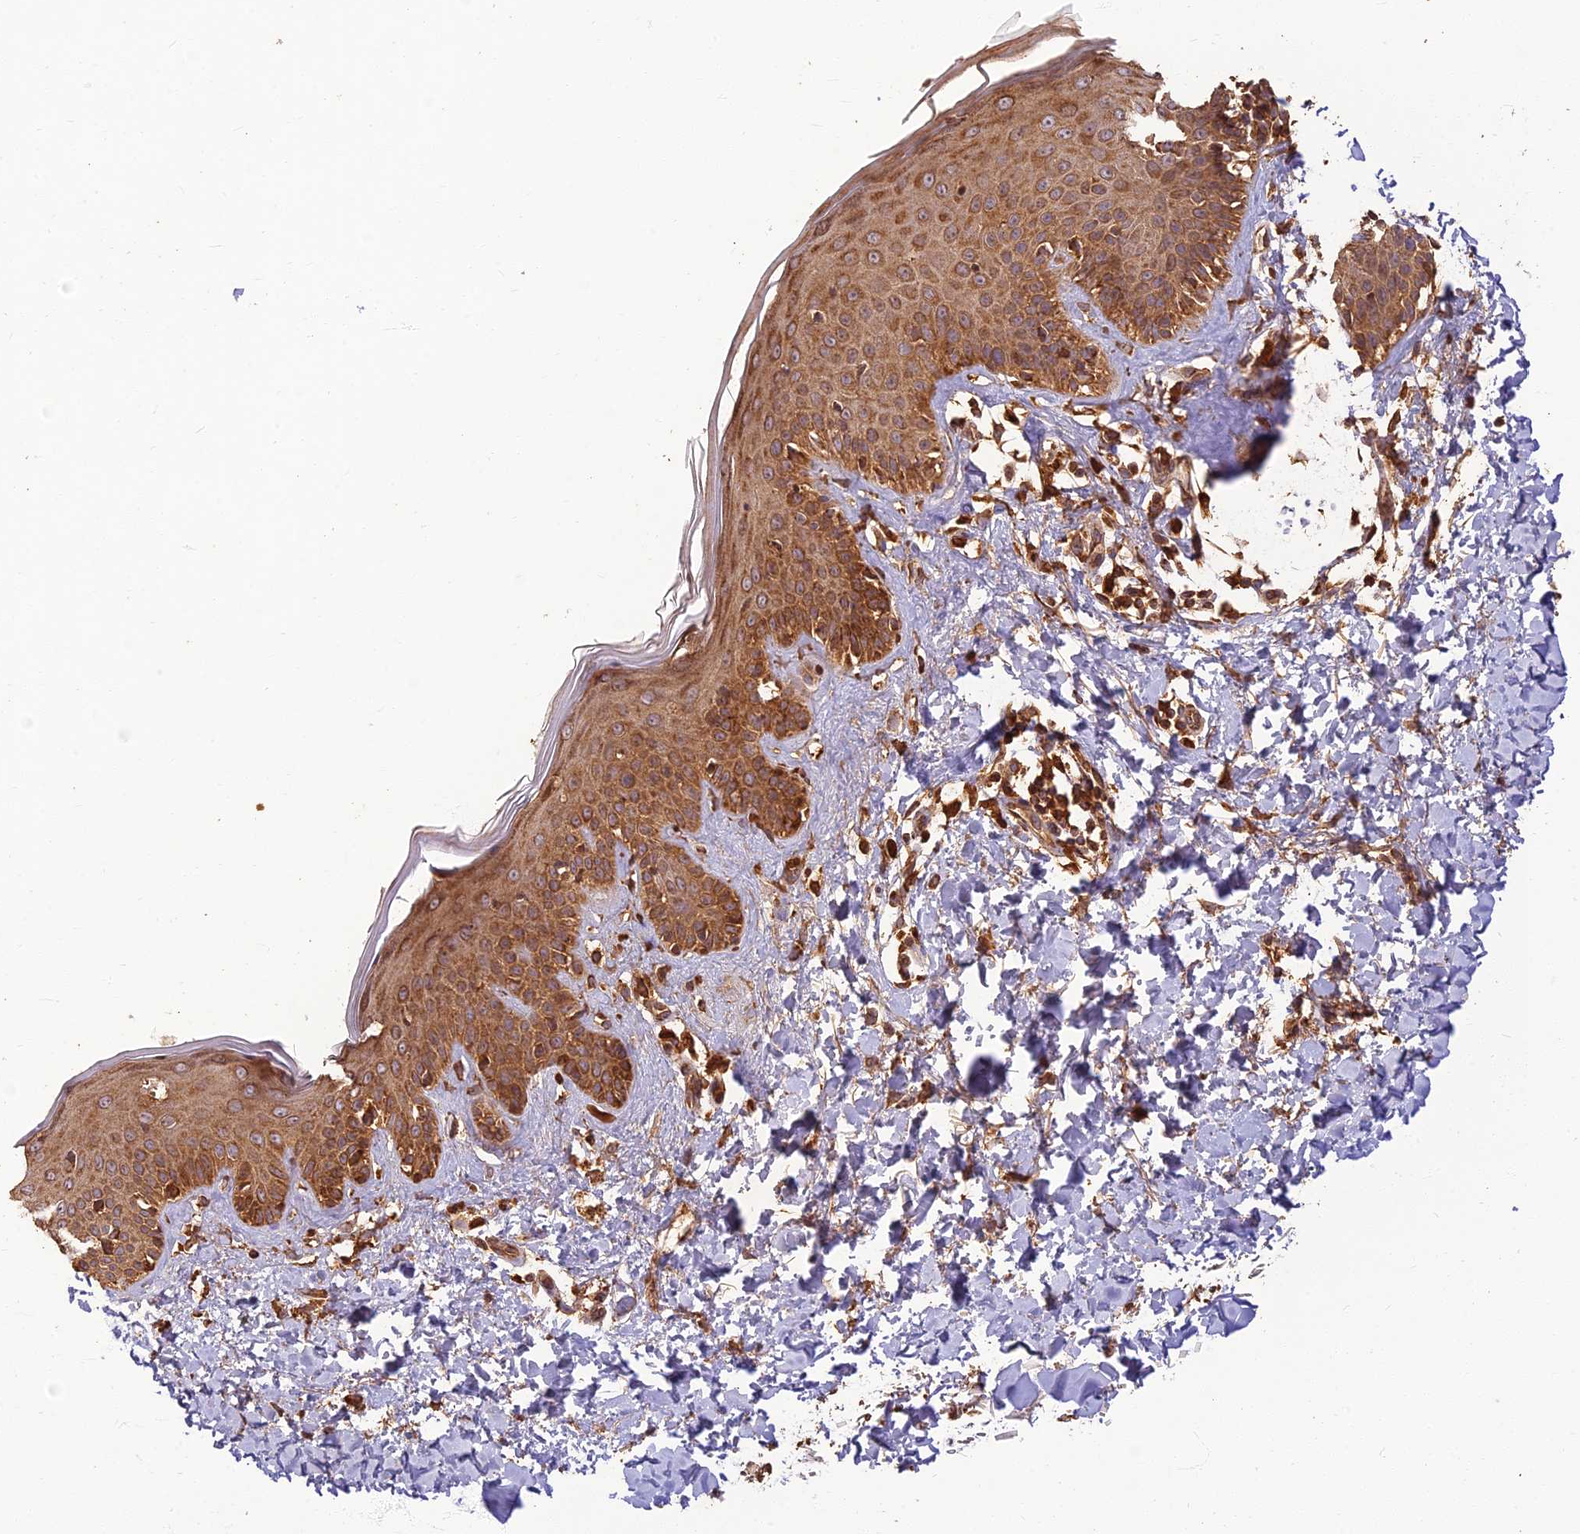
{"staining": {"intensity": "strong", "quantity": ">75%", "location": "cytoplasmic/membranous"}, "tissue": "skin", "cell_type": "Fibroblasts", "image_type": "normal", "snomed": [{"axis": "morphology", "description": "Normal tissue, NOS"}, {"axis": "topography", "description": "Skin"}], "caption": "Immunohistochemistry (IHC) image of unremarkable skin: human skin stained using IHC reveals high levels of strong protein expression localized specifically in the cytoplasmic/membranous of fibroblasts, appearing as a cytoplasmic/membranous brown color.", "gene": "CORO1C", "patient": {"sex": "female", "age": 58}}